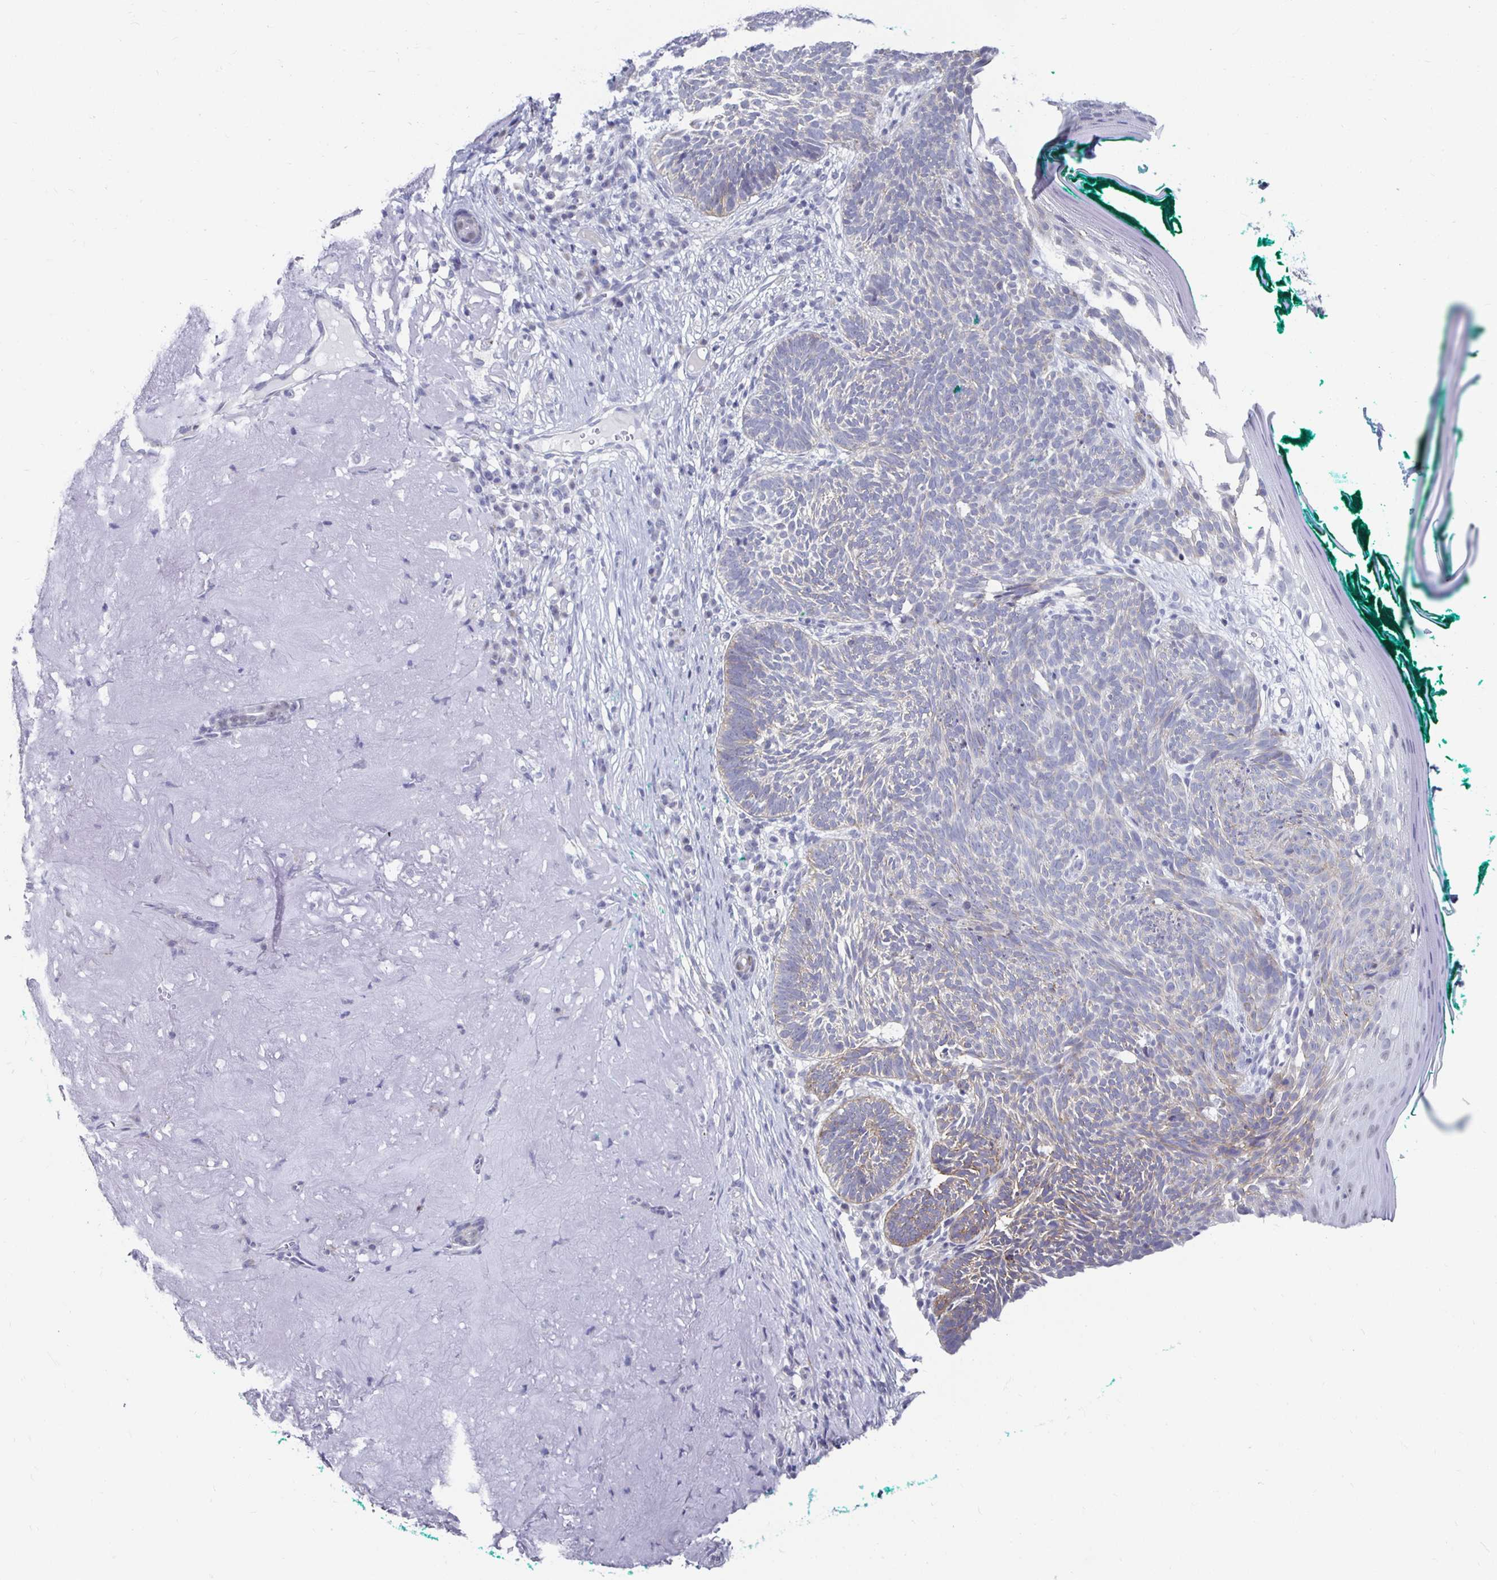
{"staining": {"intensity": "weak", "quantity": "<25%", "location": "cytoplasmic/membranous"}, "tissue": "skin cancer", "cell_type": "Tumor cells", "image_type": "cancer", "snomed": [{"axis": "morphology", "description": "Basal cell carcinoma"}, {"axis": "topography", "description": "Skin"}, {"axis": "topography", "description": "Skin of face"}], "caption": "The immunohistochemistry (IHC) photomicrograph has no significant staining in tumor cells of basal cell carcinoma (skin) tissue. (Stains: DAB (3,3'-diaminobenzidine) immunohistochemistry with hematoxylin counter stain, Microscopy: brightfield microscopy at high magnification).", "gene": "NOCT", "patient": {"sex": "female", "age": 80}}